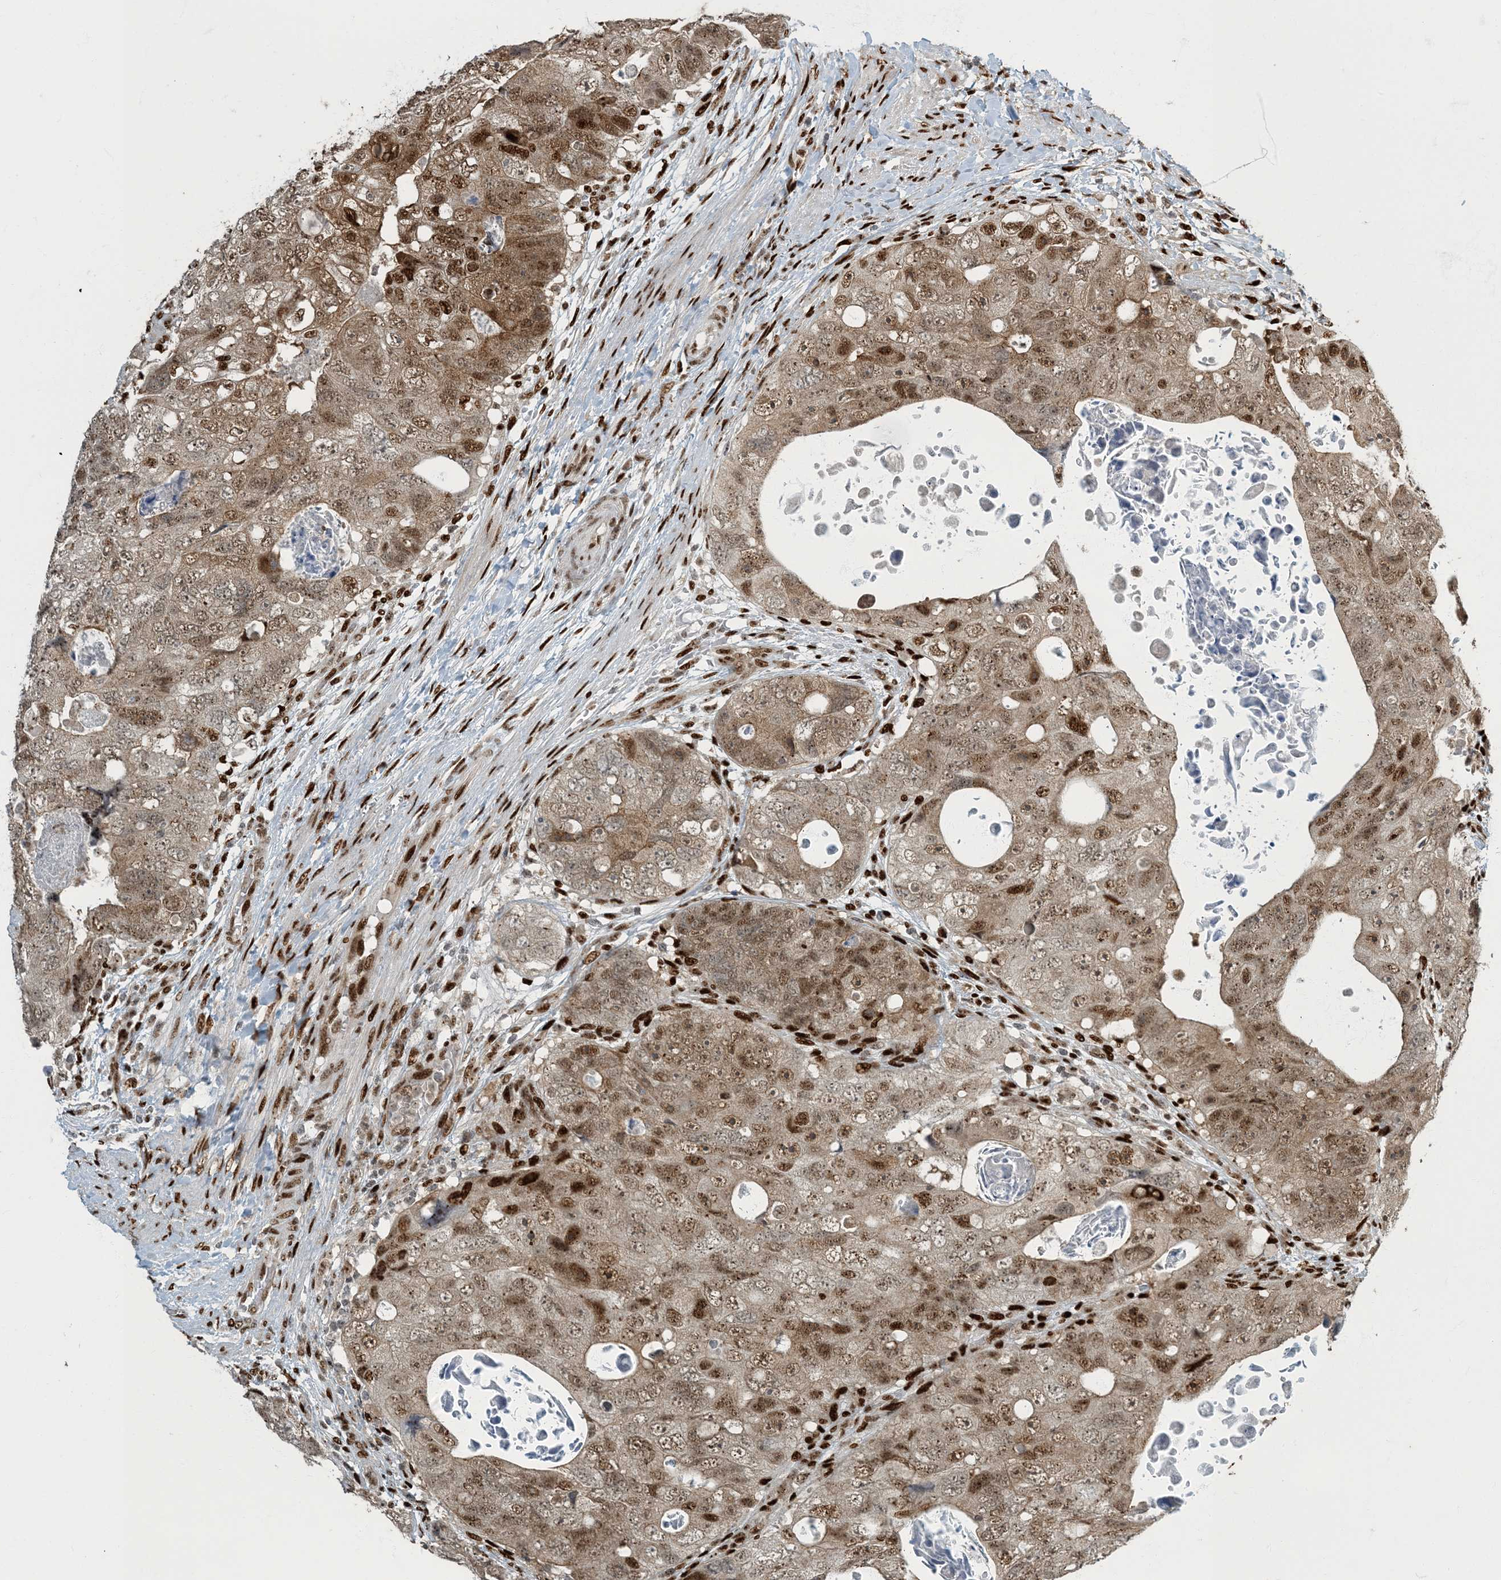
{"staining": {"intensity": "moderate", "quantity": ">75%", "location": "cytoplasmic/membranous,nuclear"}, "tissue": "colorectal cancer", "cell_type": "Tumor cells", "image_type": "cancer", "snomed": [{"axis": "morphology", "description": "Adenocarcinoma, NOS"}, {"axis": "topography", "description": "Rectum"}], "caption": "A brown stain highlights moderate cytoplasmic/membranous and nuclear staining of a protein in human colorectal cancer tumor cells.", "gene": "MBD1", "patient": {"sex": "male", "age": 59}}